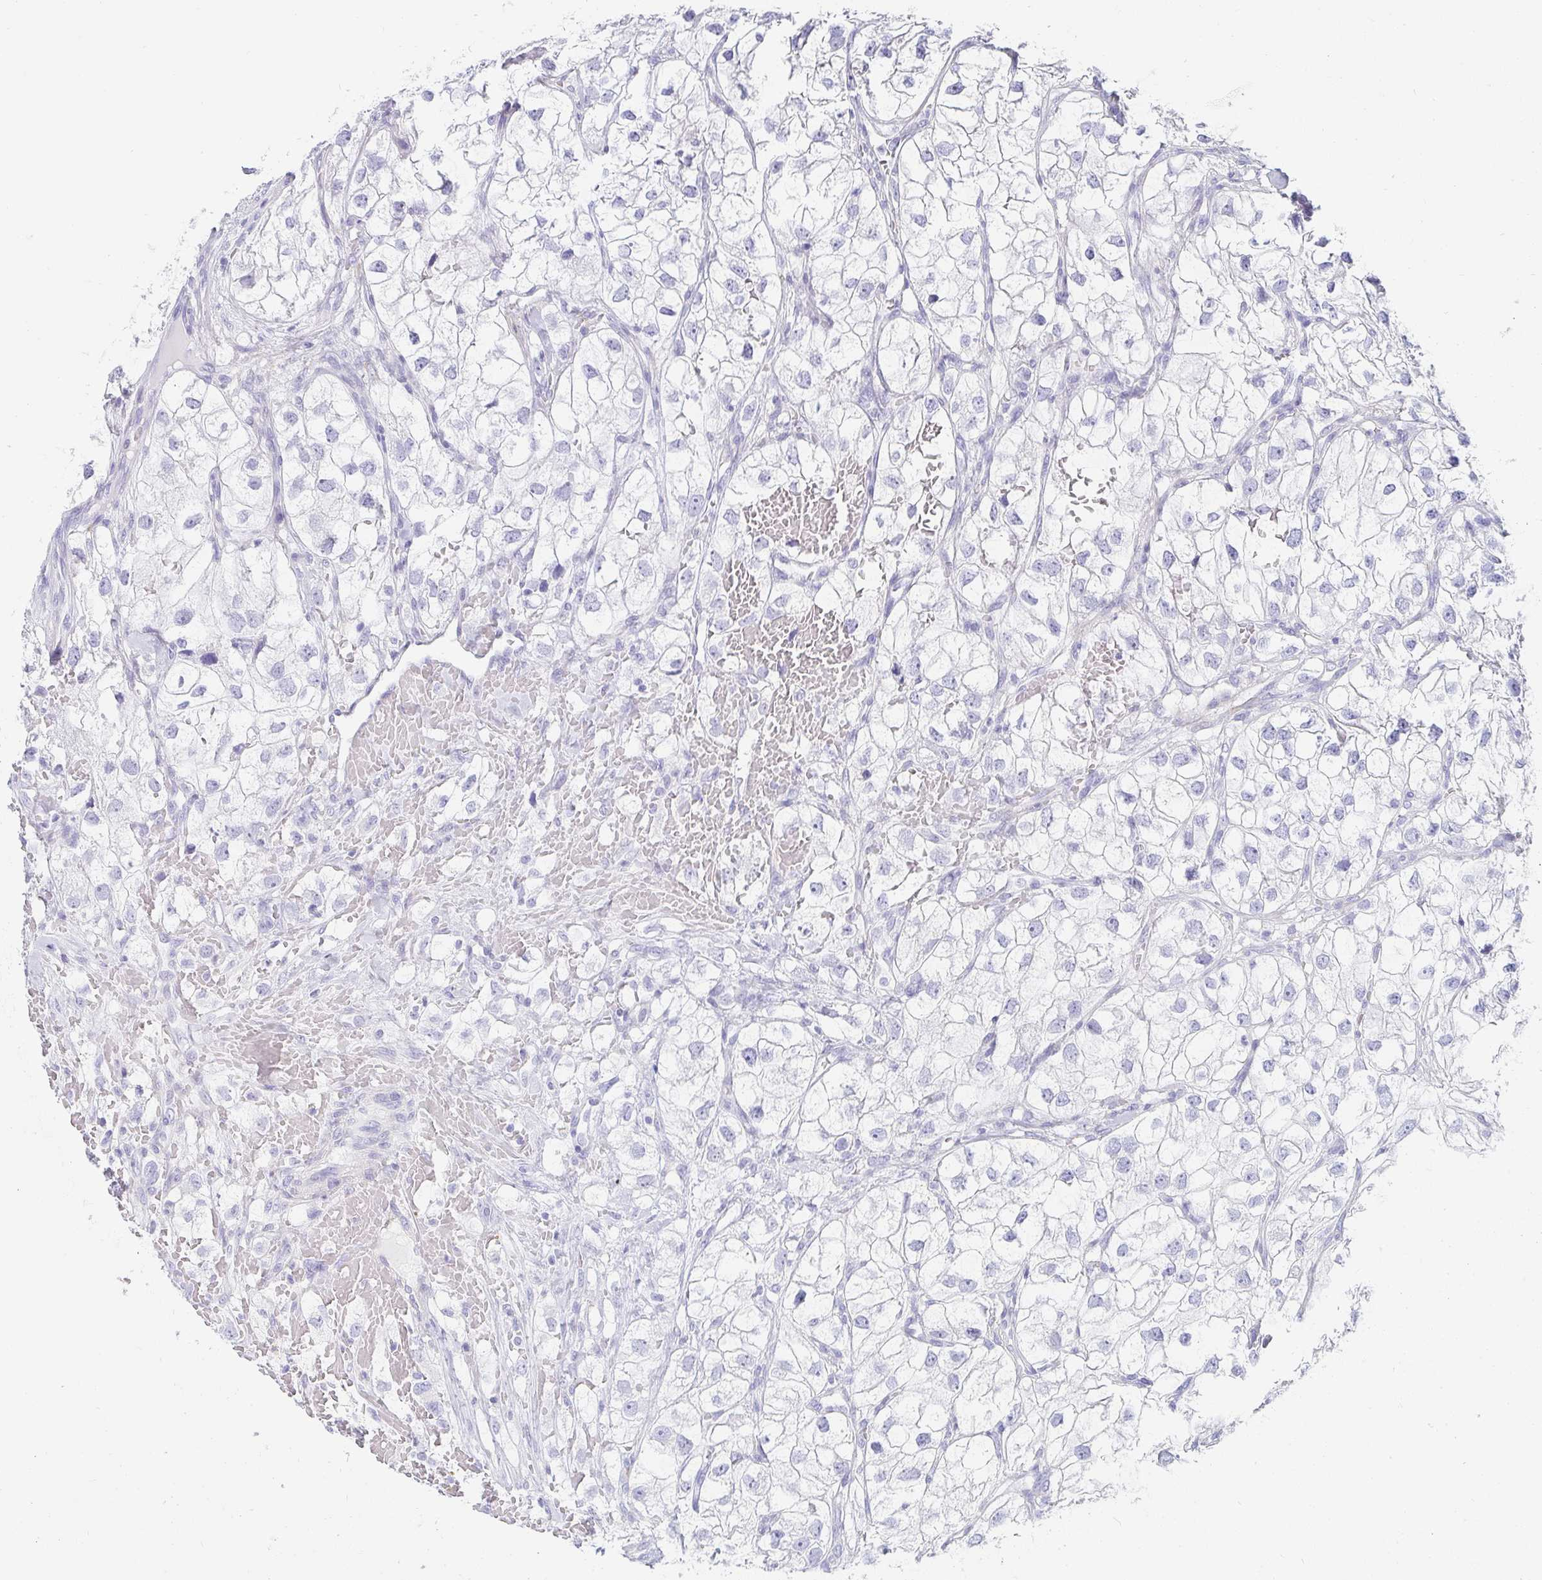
{"staining": {"intensity": "negative", "quantity": "none", "location": "none"}, "tissue": "renal cancer", "cell_type": "Tumor cells", "image_type": "cancer", "snomed": [{"axis": "morphology", "description": "Adenocarcinoma, NOS"}, {"axis": "topography", "description": "Kidney"}], "caption": "A micrograph of renal cancer stained for a protein shows no brown staining in tumor cells. Brightfield microscopy of immunohistochemistry (IHC) stained with DAB (brown) and hematoxylin (blue), captured at high magnification.", "gene": "PRND", "patient": {"sex": "male", "age": 59}}